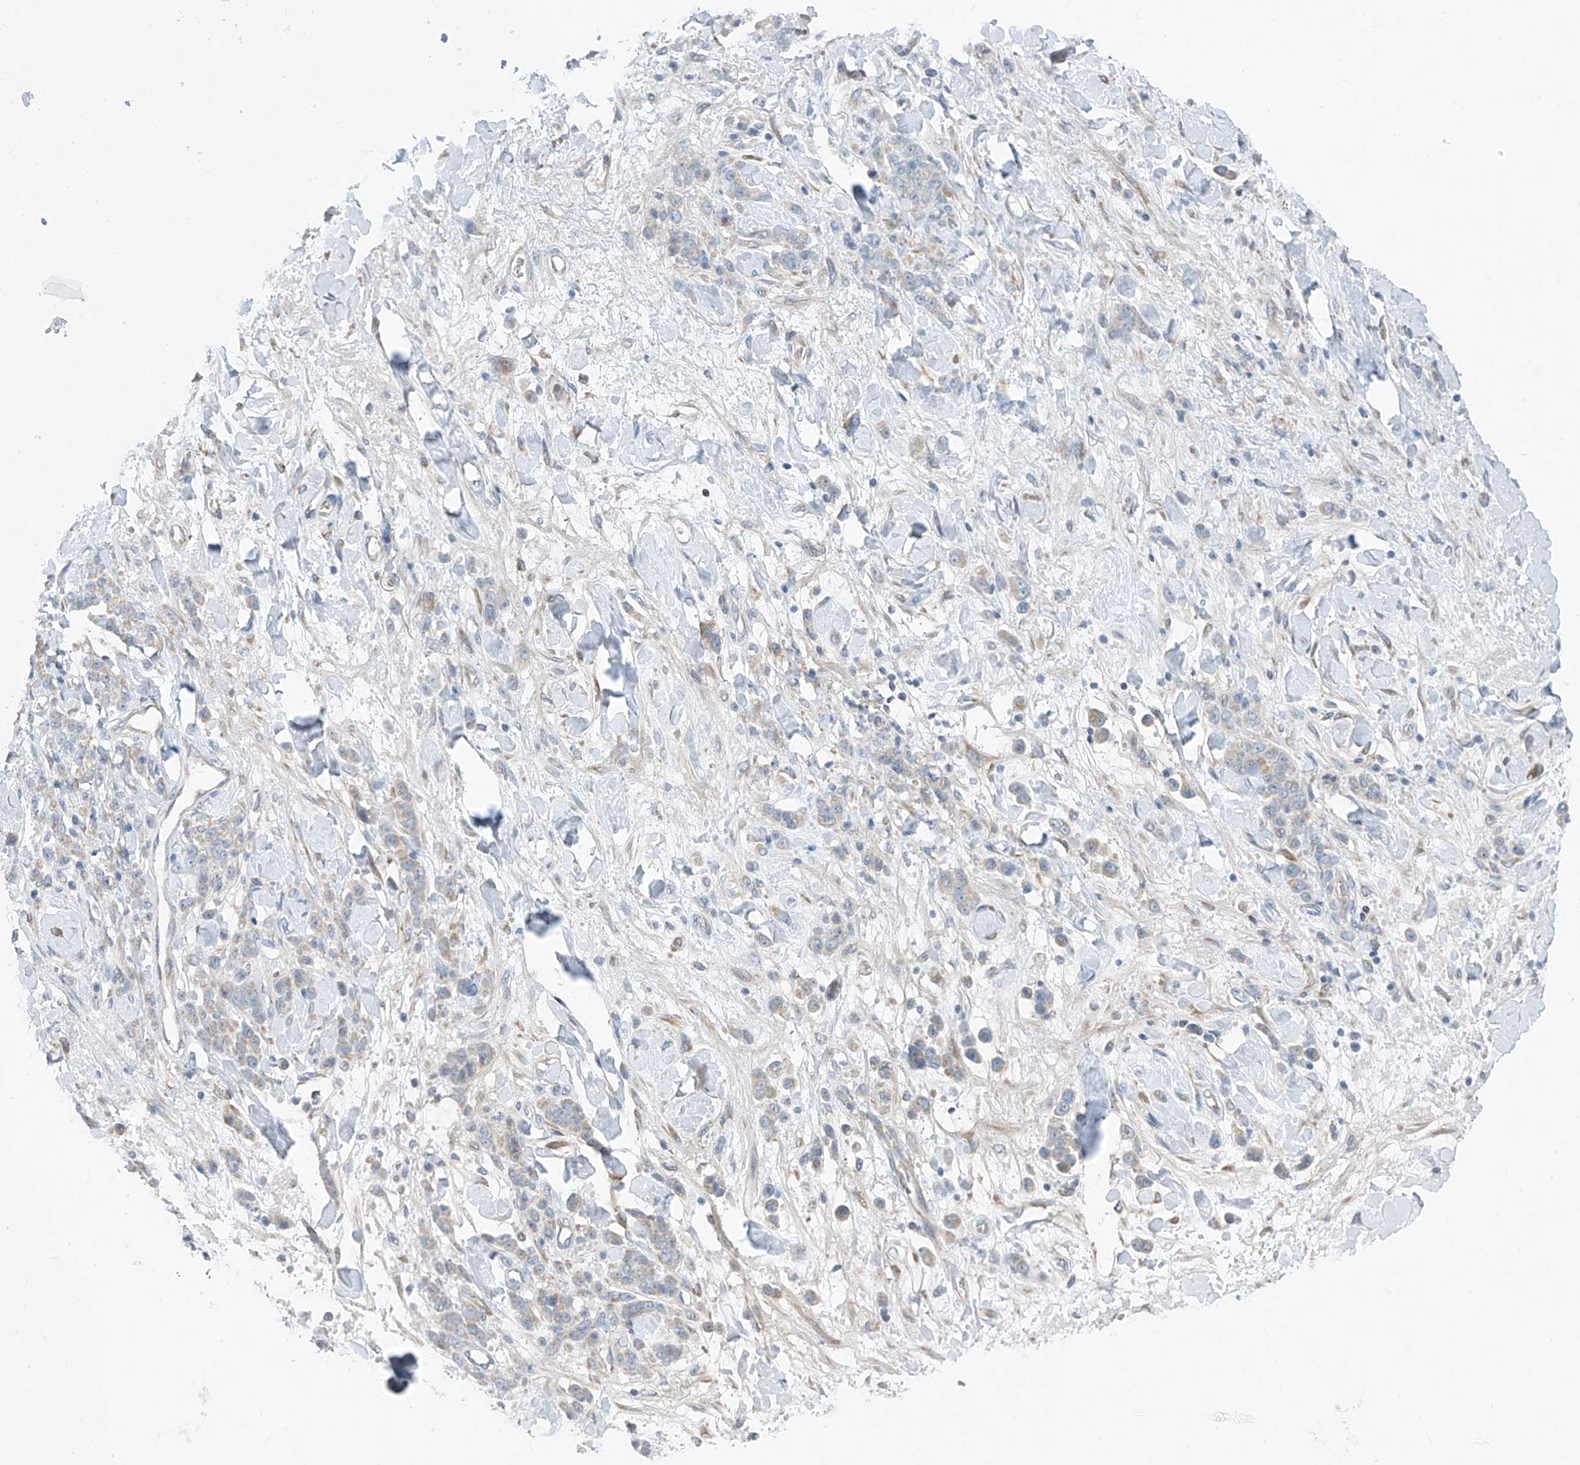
{"staining": {"intensity": "negative", "quantity": "none", "location": "none"}, "tissue": "stomach cancer", "cell_type": "Tumor cells", "image_type": "cancer", "snomed": [{"axis": "morphology", "description": "Normal tissue, NOS"}, {"axis": "morphology", "description": "Adenocarcinoma, NOS"}, {"axis": "topography", "description": "Stomach"}], "caption": "Immunohistochemistry (IHC) histopathology image of stomach cancer stained for a protein (brown), which exhibits no expression in tumor cells. Nuclei are stained in blue.", "gene": "EOMES", "patient": {"sex": "male", "age": 82}}